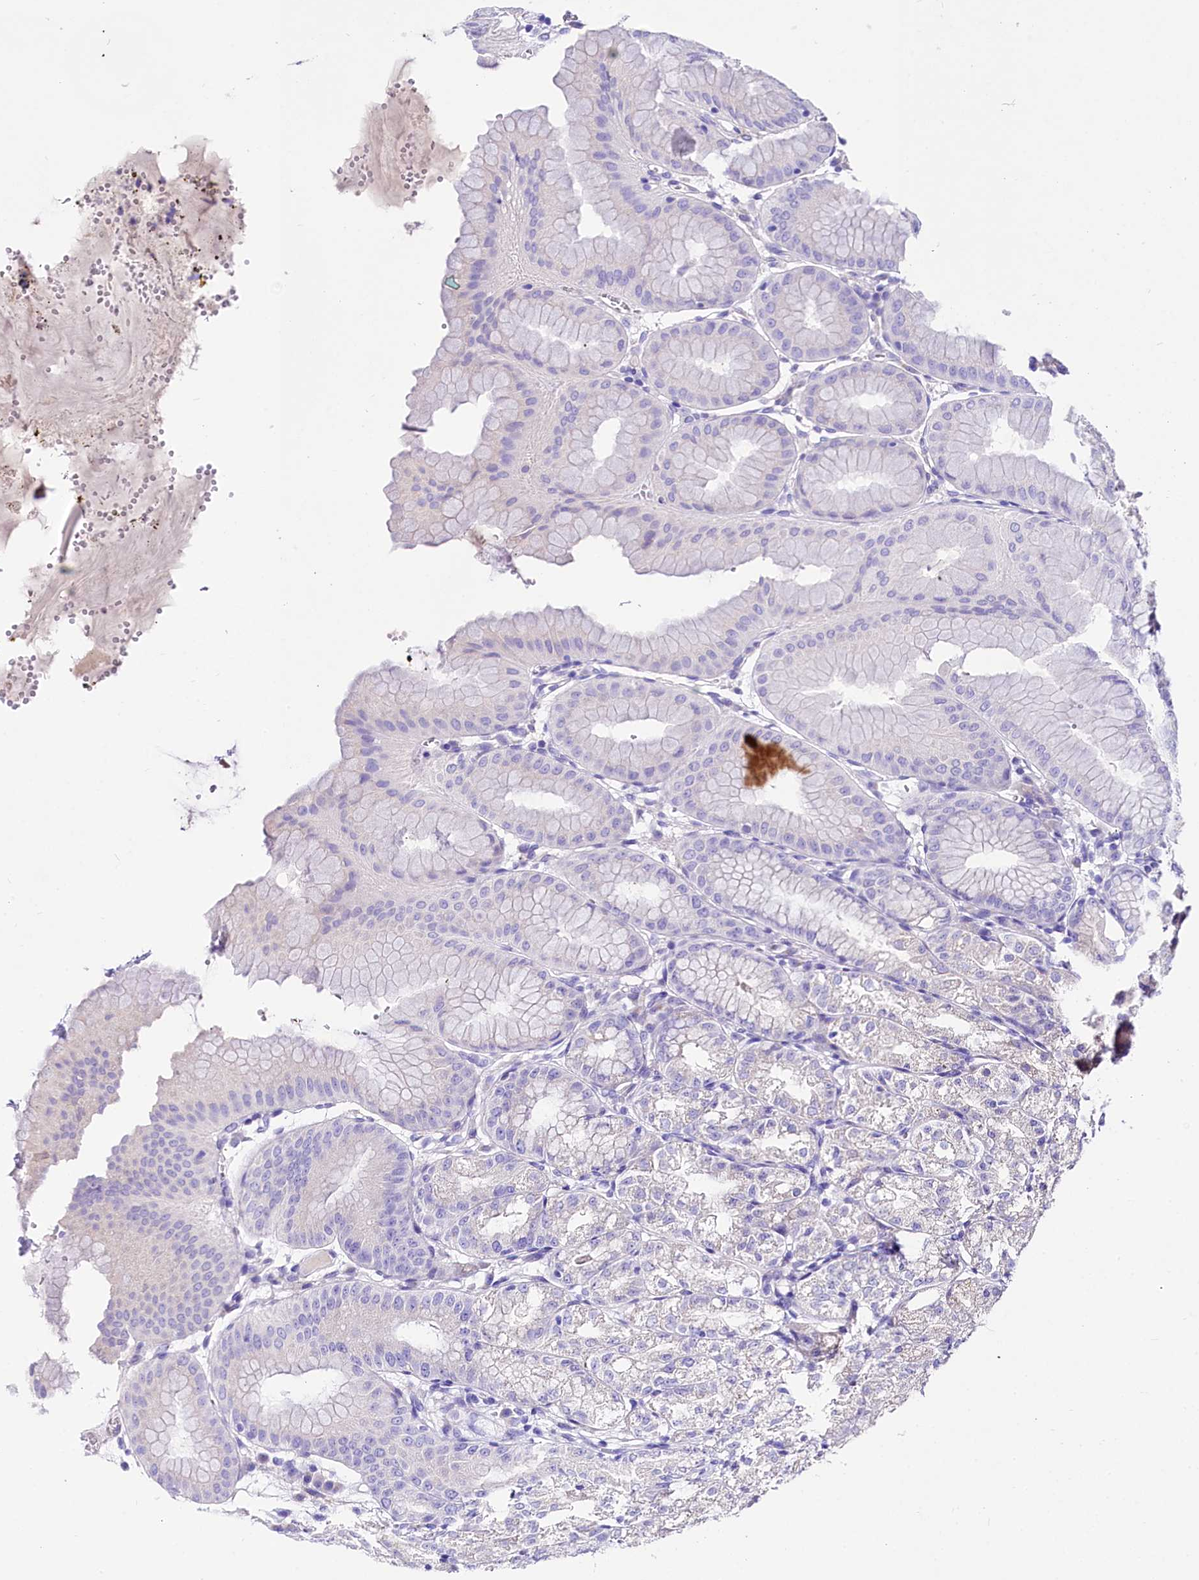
{"staining": {"intensity": "negative", "quantity": "none", "location": "none"}, "tissue": "stomach", "cell_type": "Glandular cells", "image_type": "normal", "snomed": [{"axis": "morphology", "description": "Normal tissue, NOS"}, {"axis": "topography", "description": "Stomach, lower"}], "caption": "High magnification brightfield microscopy of normal stomach stained with DAB (3,3'-diaminobenzidine) (brown) and counterstained with hematoxylin (blue): glandular cells show no significant staining. (DAB immunohistochemistry (IHC) with hematoxylin counter stain).", "gene": "A2ML1", "patient": {"sex": "male", "age": 71}}